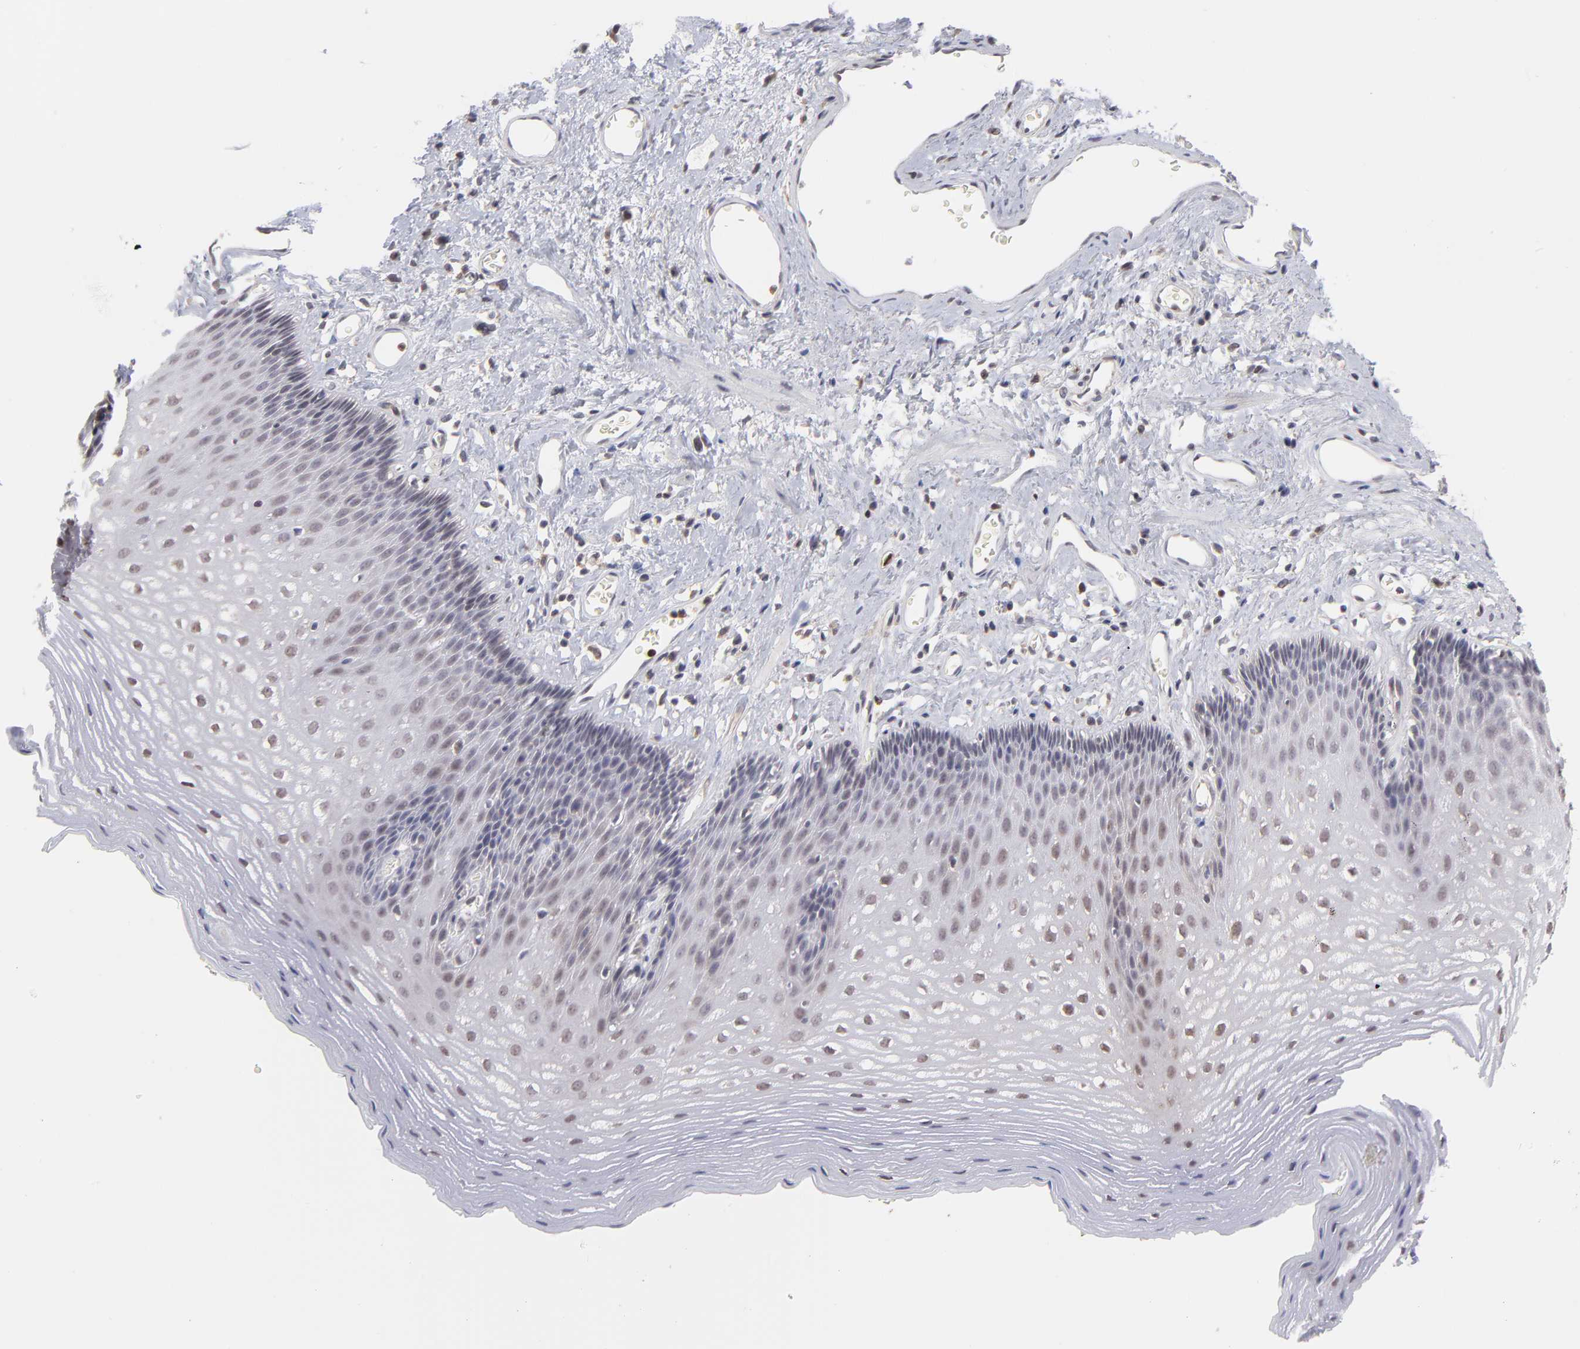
{"staining": {"intensity": "weak", "quantity": "<25%", "location": "nuclear"}, "tissue": "esophagus", "cell_type": "Squamous epithelial cells", "image_type": "normal", "snomed": [{"axis": "morphology", "description": "Normal tissue, NOS"}, {"axis": "topography", "description": "Esophagus"}], "caption": "Squamous epithelial cells are negative for protein expression in unremarkable human esophagus. The staining is performed using DAB brown chromogen with nuclei counter-stained in using hematoxylin.", "gene": "OAS1", "patient": {"sex": "female", "age": 70}}